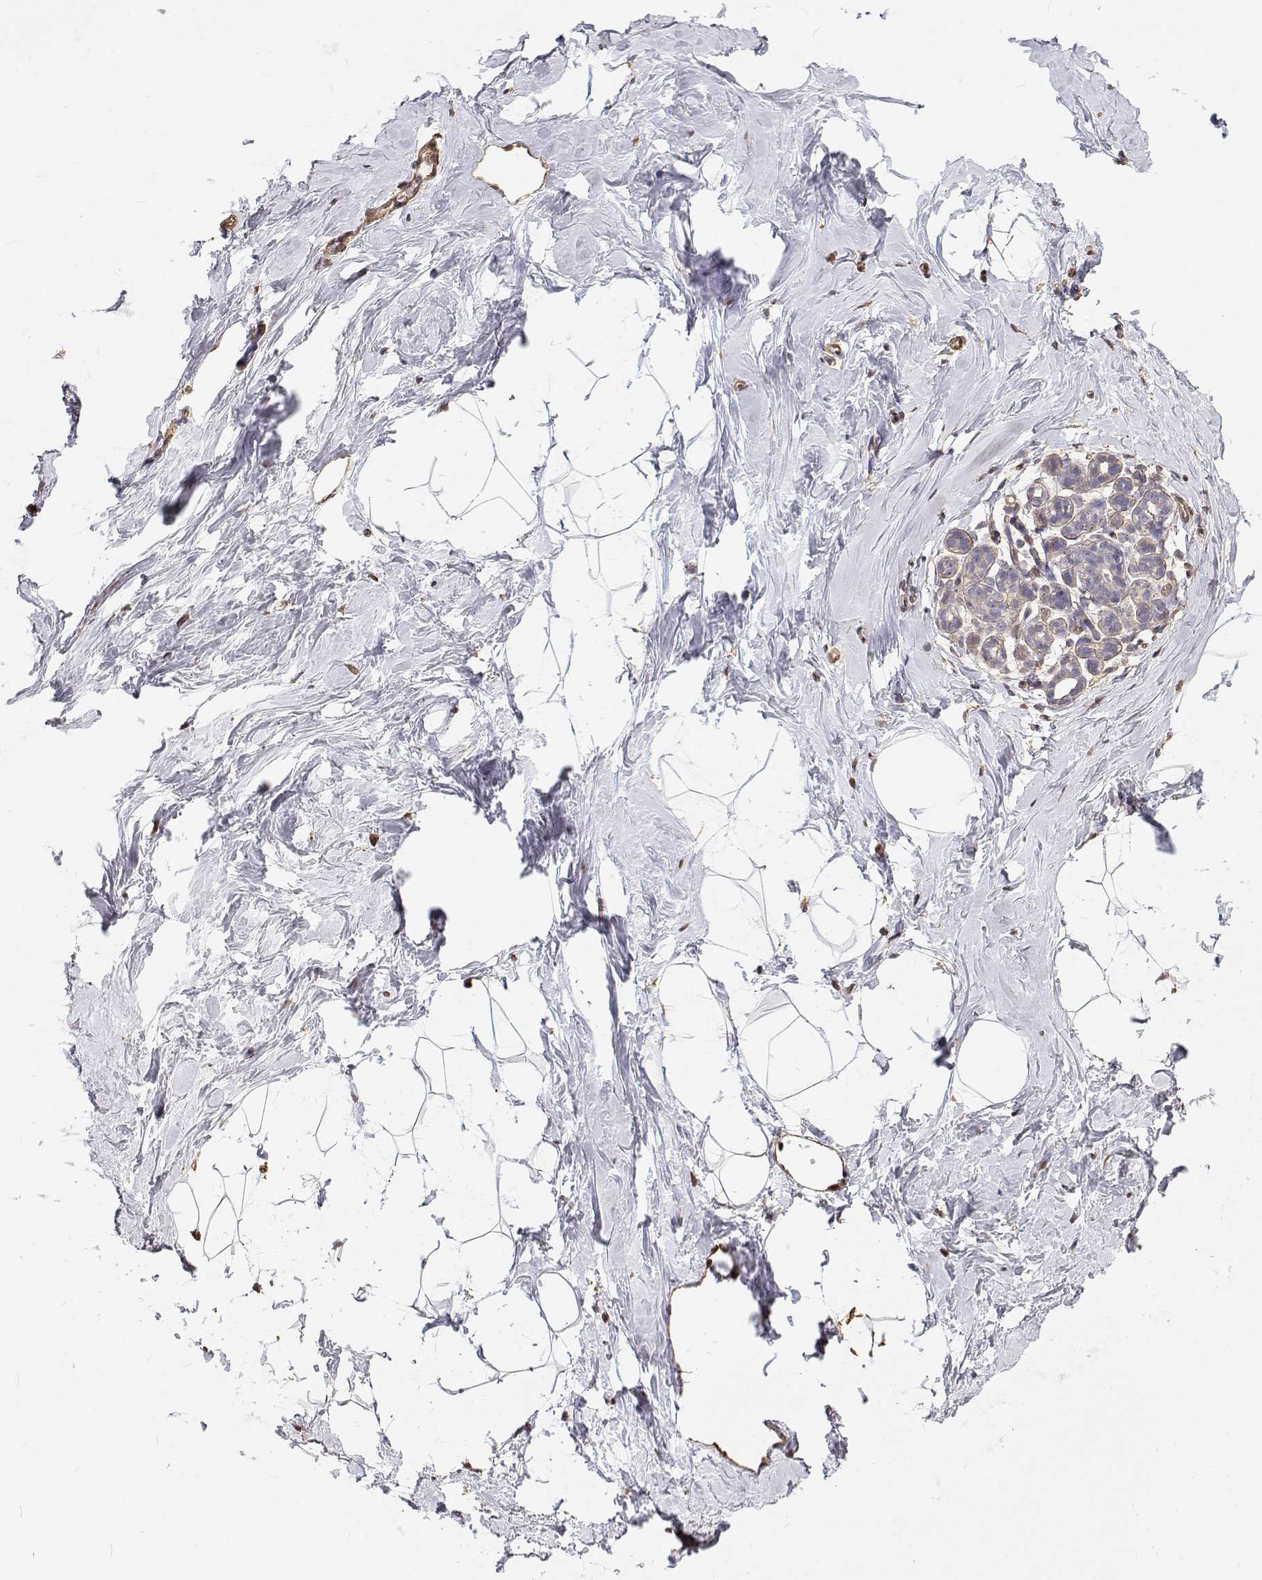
{"staining": {"intensity": "negative", "quantity": "none", "location": "none"}, "tissue": "breast", "cell_type": "Adipocytes", "image_type": "normal", "snomed": [{"axis": "morphology", "description": "Normal tissue, NOS"}, {"axis": "topography", "description": "Breast"}], "caption": "Immunohistochemical staining of benign human breast displays no significant expression in adipocytes.", "gene": "GSDMA", "patient": {"sex": "female", "age": 32}}